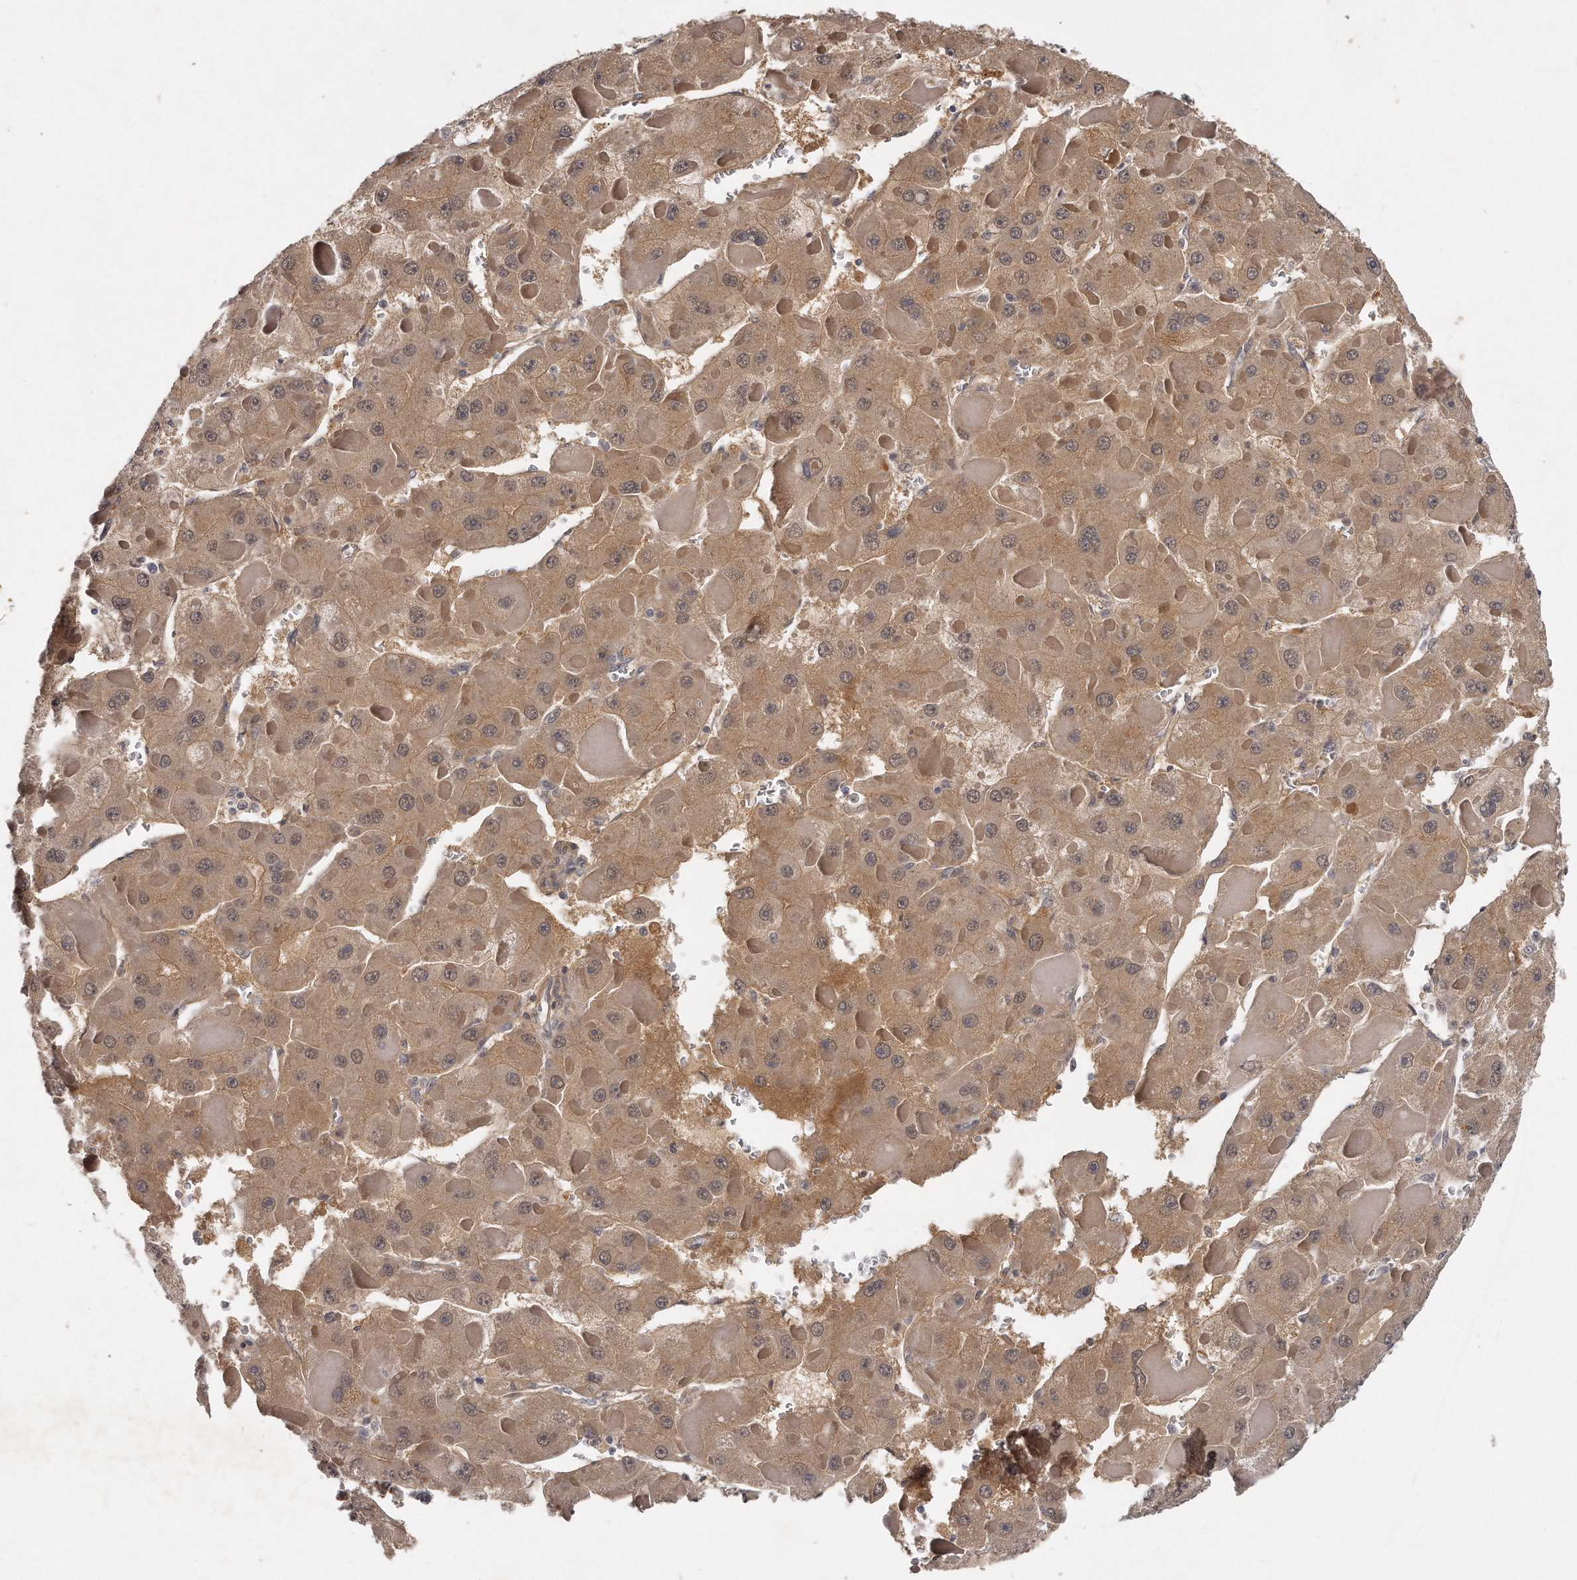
{"staining": {"intensity": "moderate", "quantity": ">75%", "location": "cytoplasmic/membranous"}, "tissue": "liver cancer", "cell_type": "Tumor cells", "image_type": "cancer", "snomed": [{"axis": "morphology", "description": "Carcinoma, Hepatocellular, NOS"}, {"axis": "topography", "description": "Liver"}], "caption": "Immunohistochemistry (IHC) (DAB (3,3'-diaminobenzidine)) staining of liver cancer reveals moderate cytoplasmic/membranous protein staining in approximately >75% of tumor cells.", "gene": "GGCT", "patient": {"sex": "female", "age": 73}}